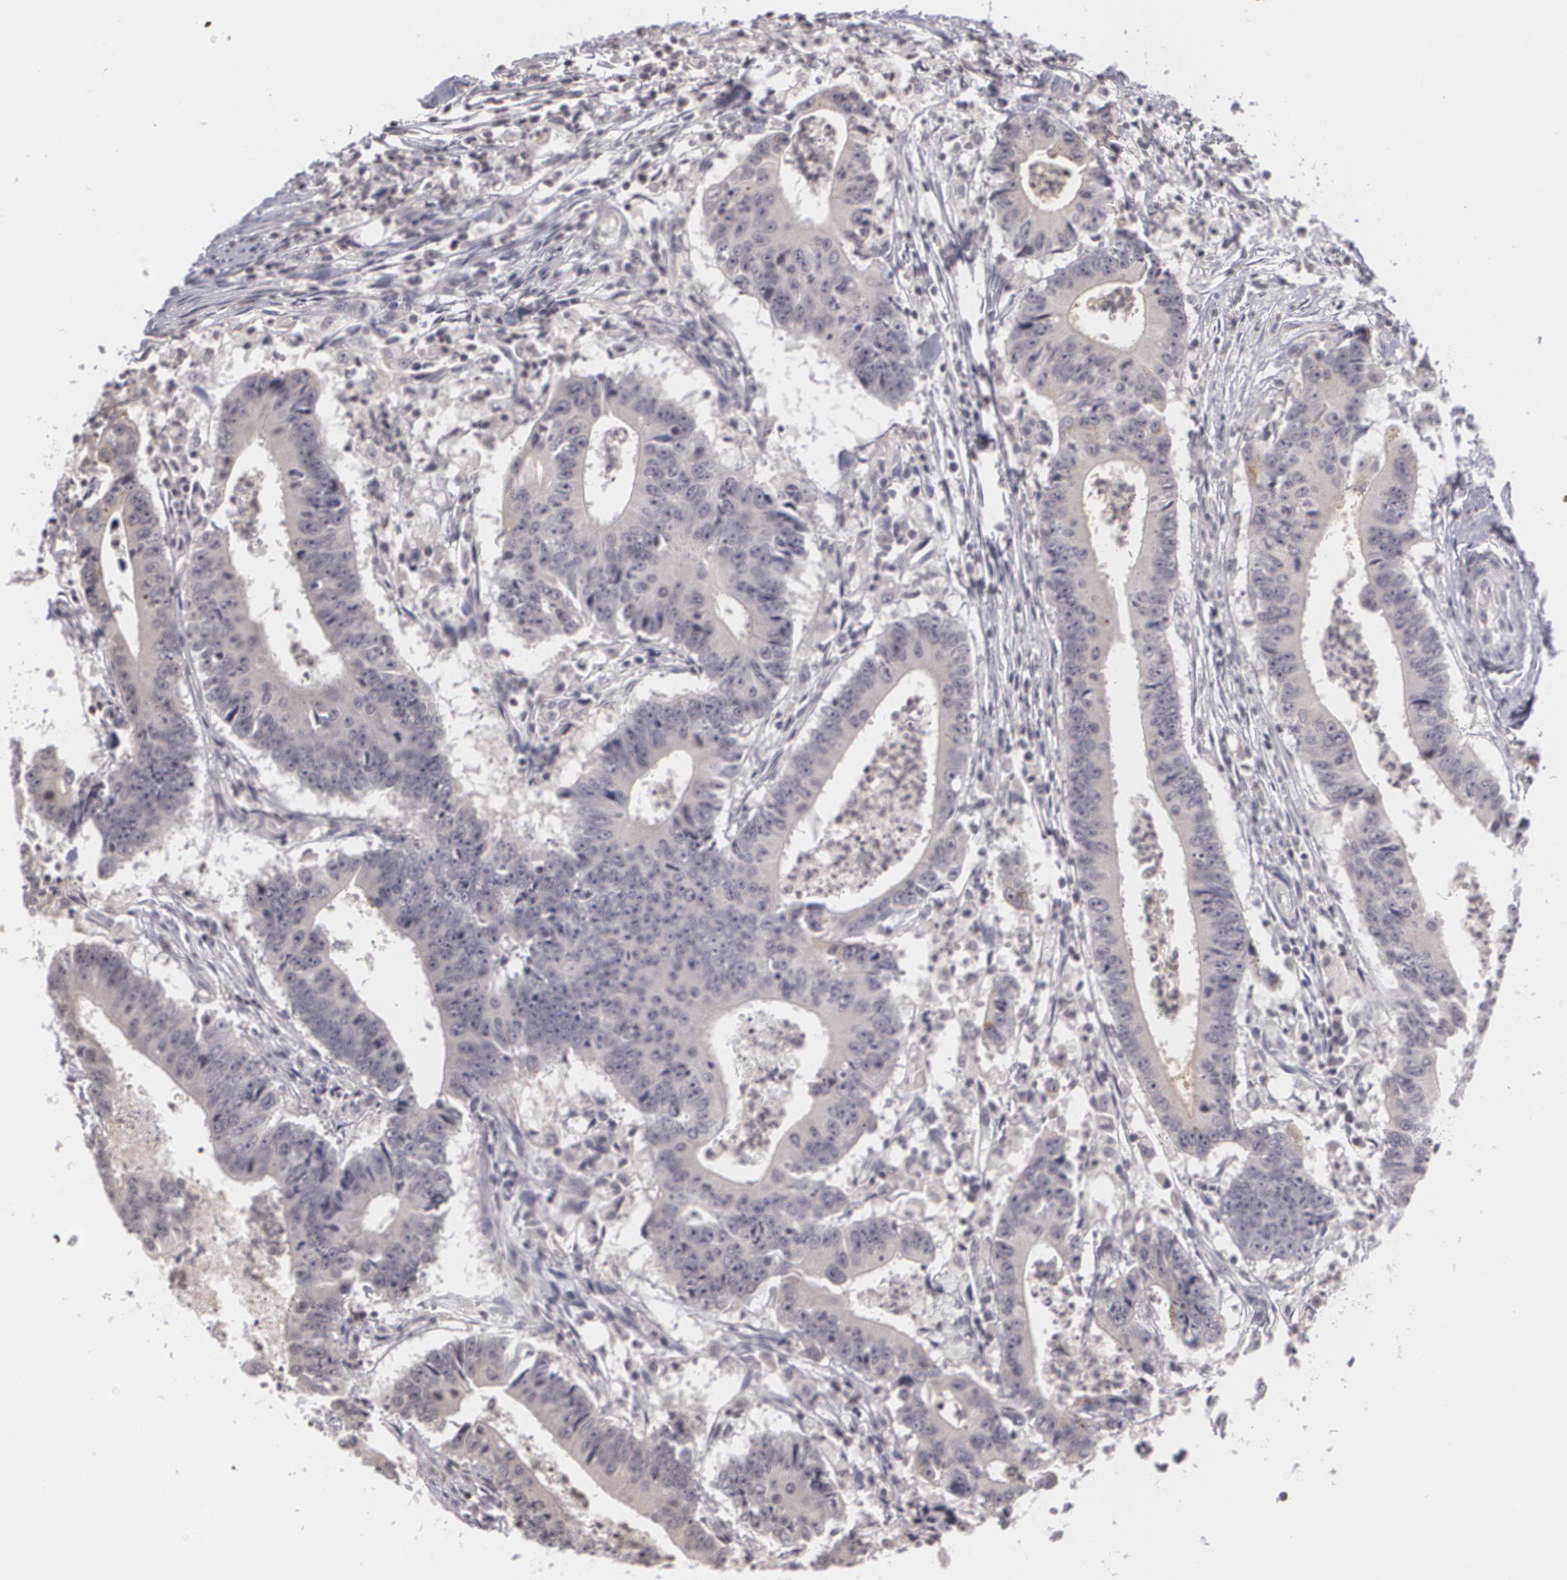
{"staining": {"intensity": "negative", "quantity": "none", "location": "none"}, "tissue": "colorectal cancer", "cell_type": "Tumor cells", "image_type": "cancer", "snomed": [{"axis": "morphology", "description": "Adenocarcinoma, NOS"}, {"axis": "topography", "description": "Colon"}], "caption": "The photomicrograph shows no staining of tumor cells in adenocarcinoma (colorectal).", "gene": "MUC1", "patient": {"sex": "male", "age": 55}}